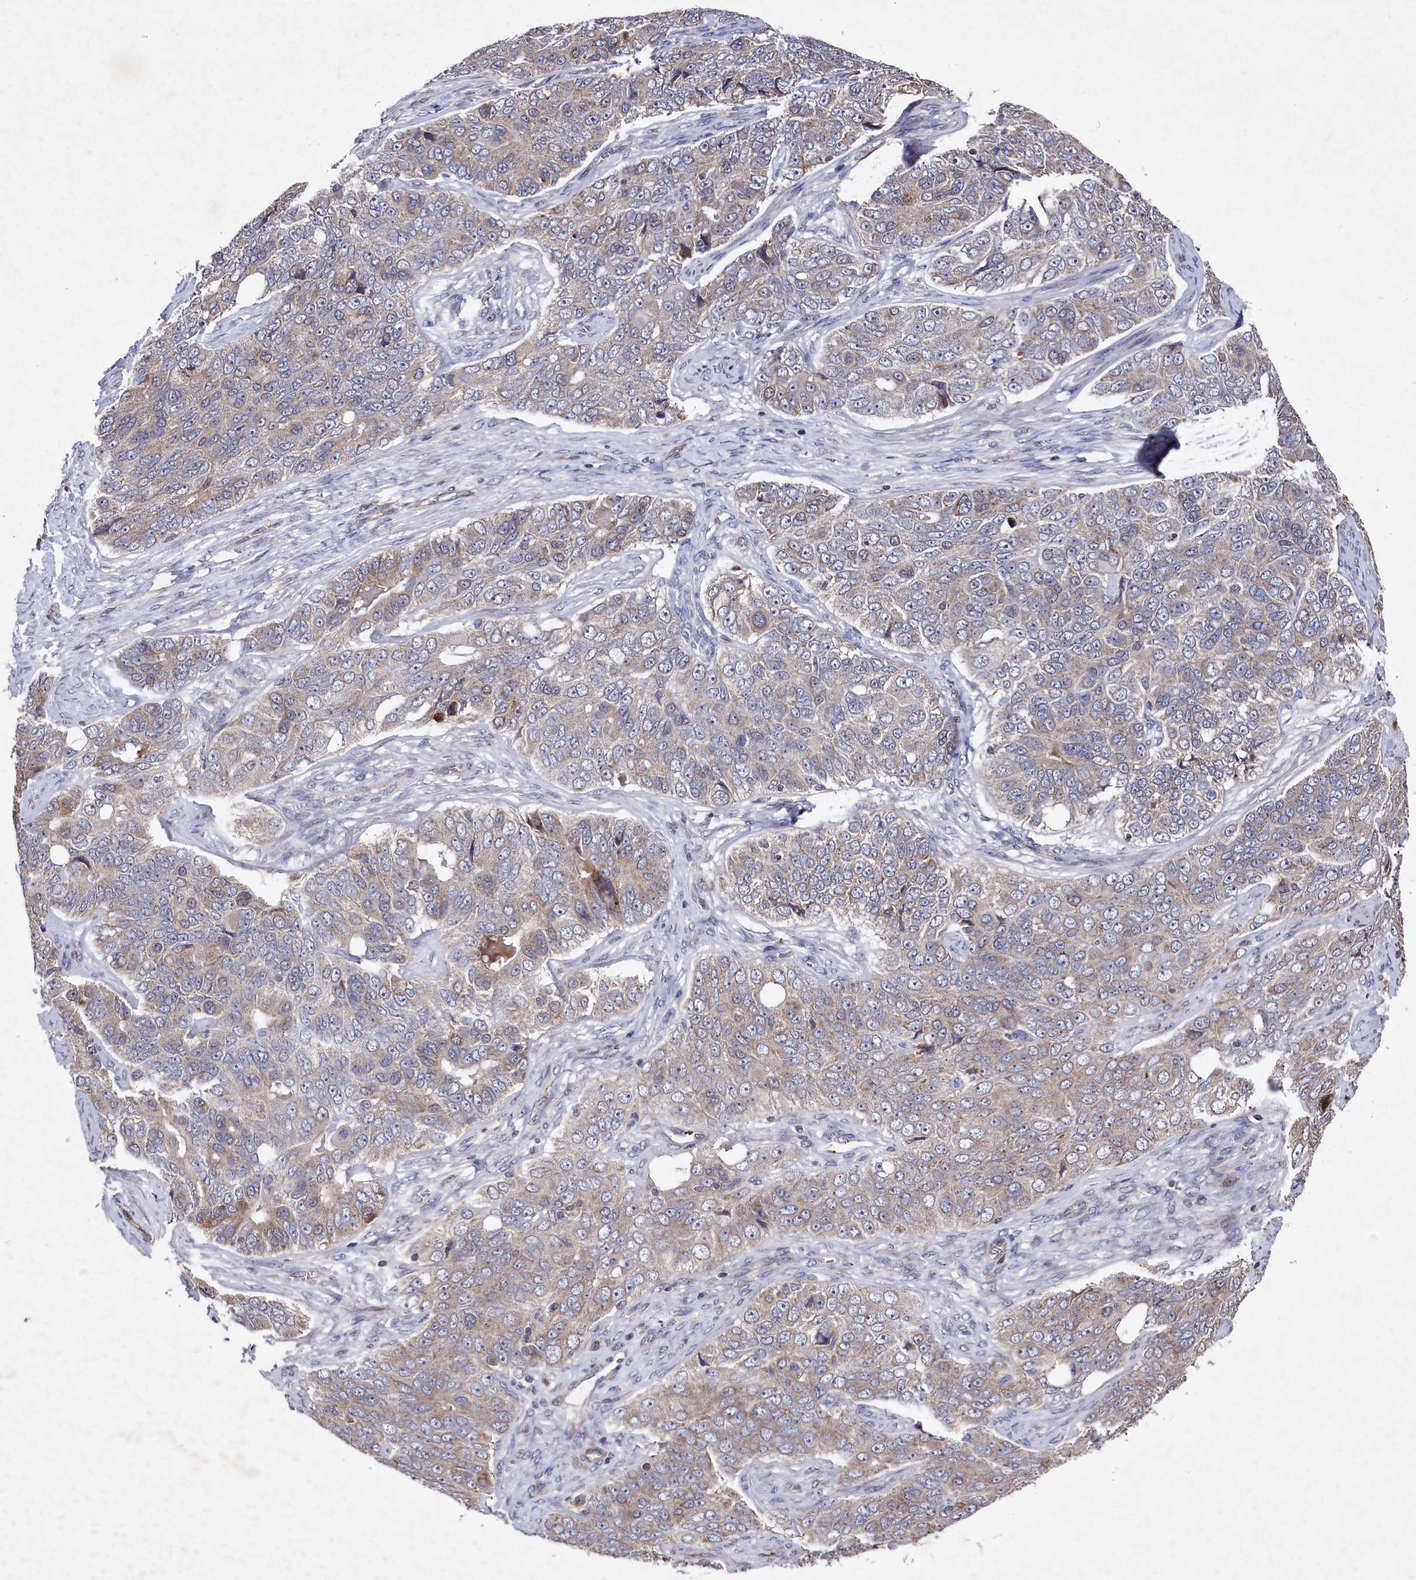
{"staining": {"intensity": "moderate", "quantity": "<25%", "location": "cytoplasmic/membranous"}, "tissue": "ovarian cancer", "cell_type": "Tumor cells", "image_type": "cancer", "snomed": [{"axis": "morphology", "description": "Carcinoma, endometroid"}, {"axis": "topography", "description": "Ovary"}], "caption": "An immunohistochemistry (IHC) photomicrograph of neoplastic tissue is shown. Protein staining in brown highlights moderate cytoplasmic/membranous positivity in ovarian endometroid carcinoma within tumor cells.", "gene": "SUPV3L1", "patient": {"sex": "female", "age": 51}}